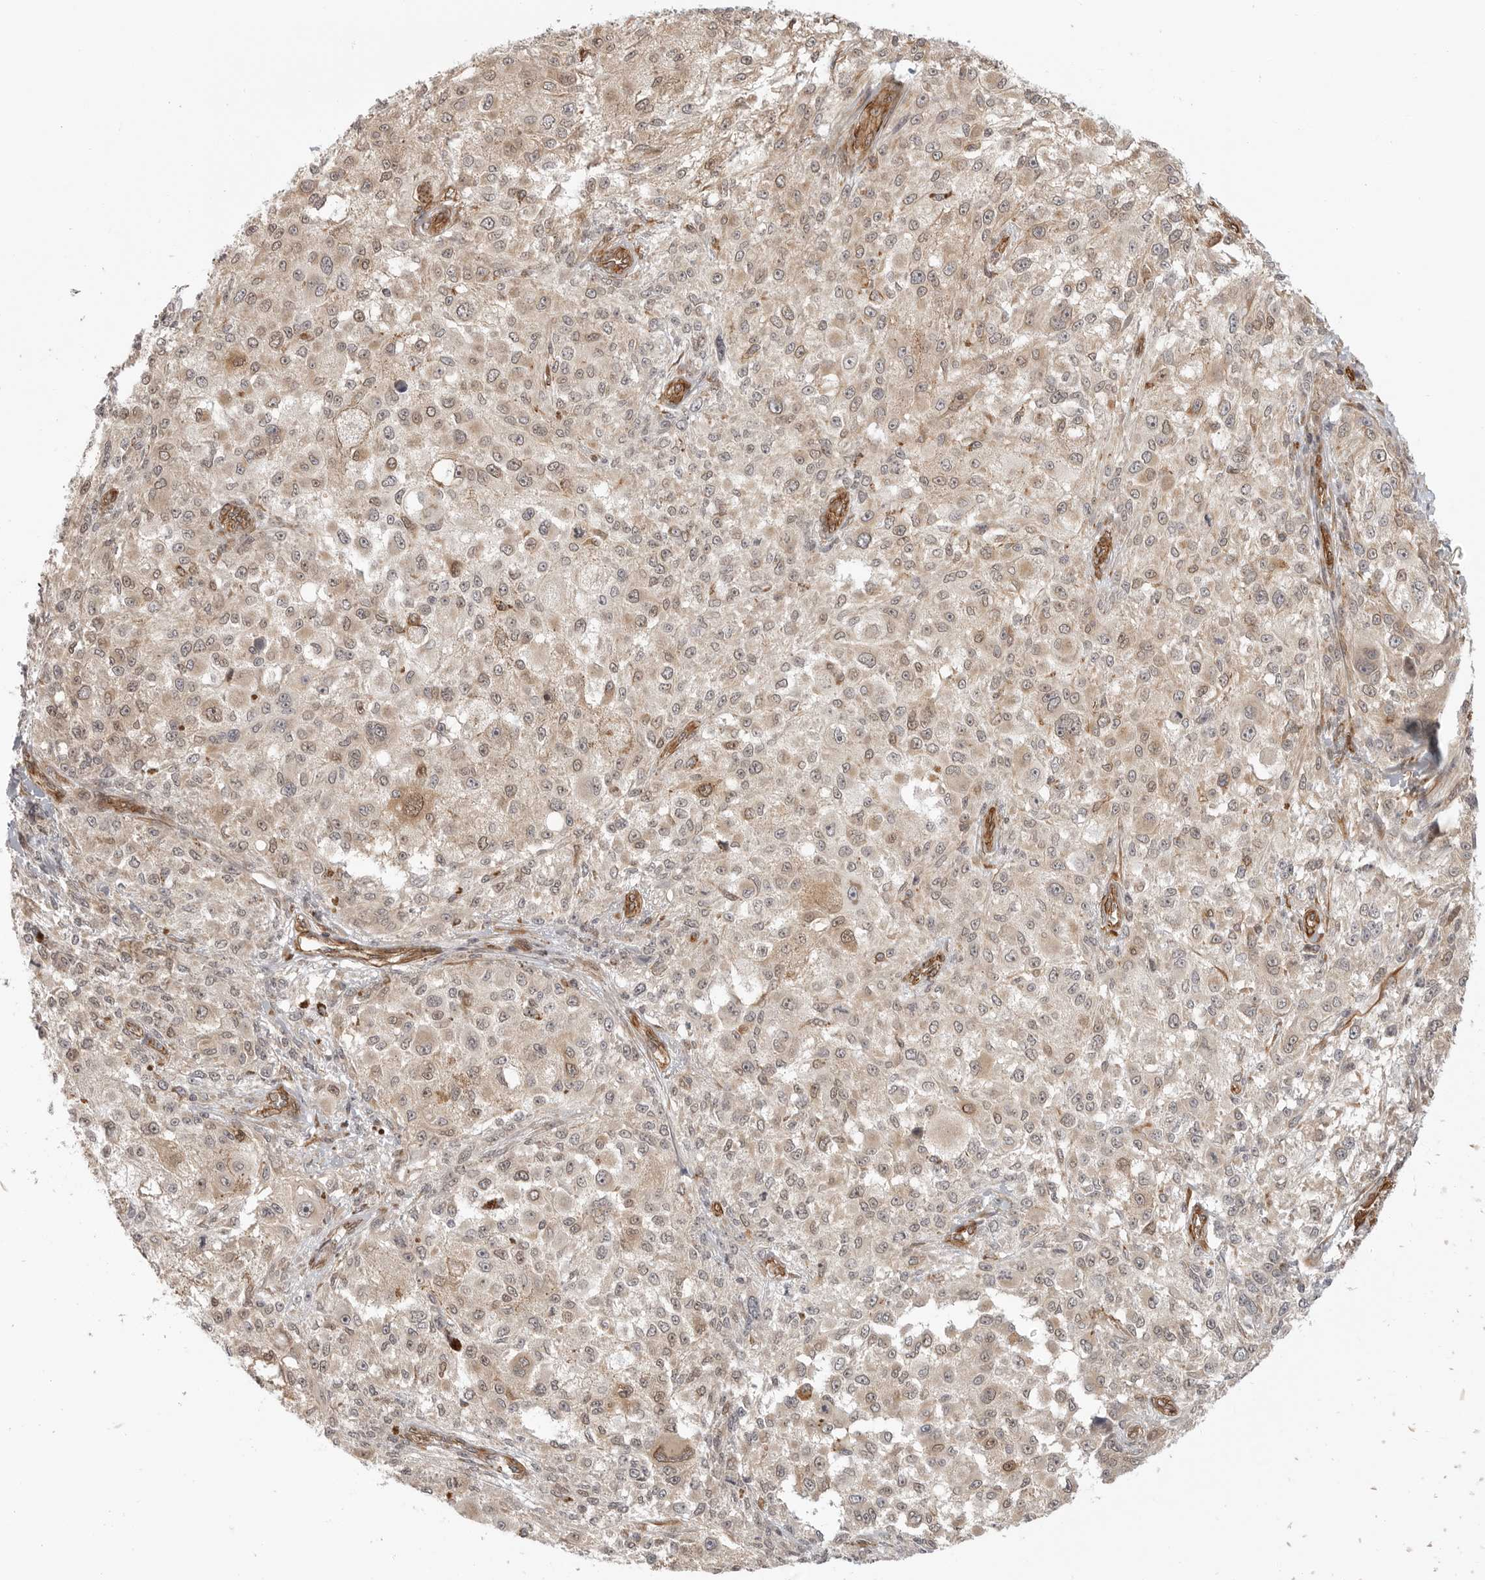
{"staining": {"intensity": "weak", "quantity": ">75%", "location": "cytoplasmic/membranous,nuclear"}, "tissue": "melanoma", "cell_type": "Tumor cells", "image_type": "cancer", "snomed": [{"axis": "morphology", "description": "Necrosis, NOS"}, {"axis": "morphology", "description": "Malignant melanoma, NOS"}, {"axis": "topography", "description": "Skin"}], "caption": "Weak cytoplasmic/membranous and nuclear expression for a protein is seen in about >75% of tumor cells of malignant melanoma using immunohistochemistry.", "gene": "ATOH7", "patient": {"sex": "female", "age": 87}}